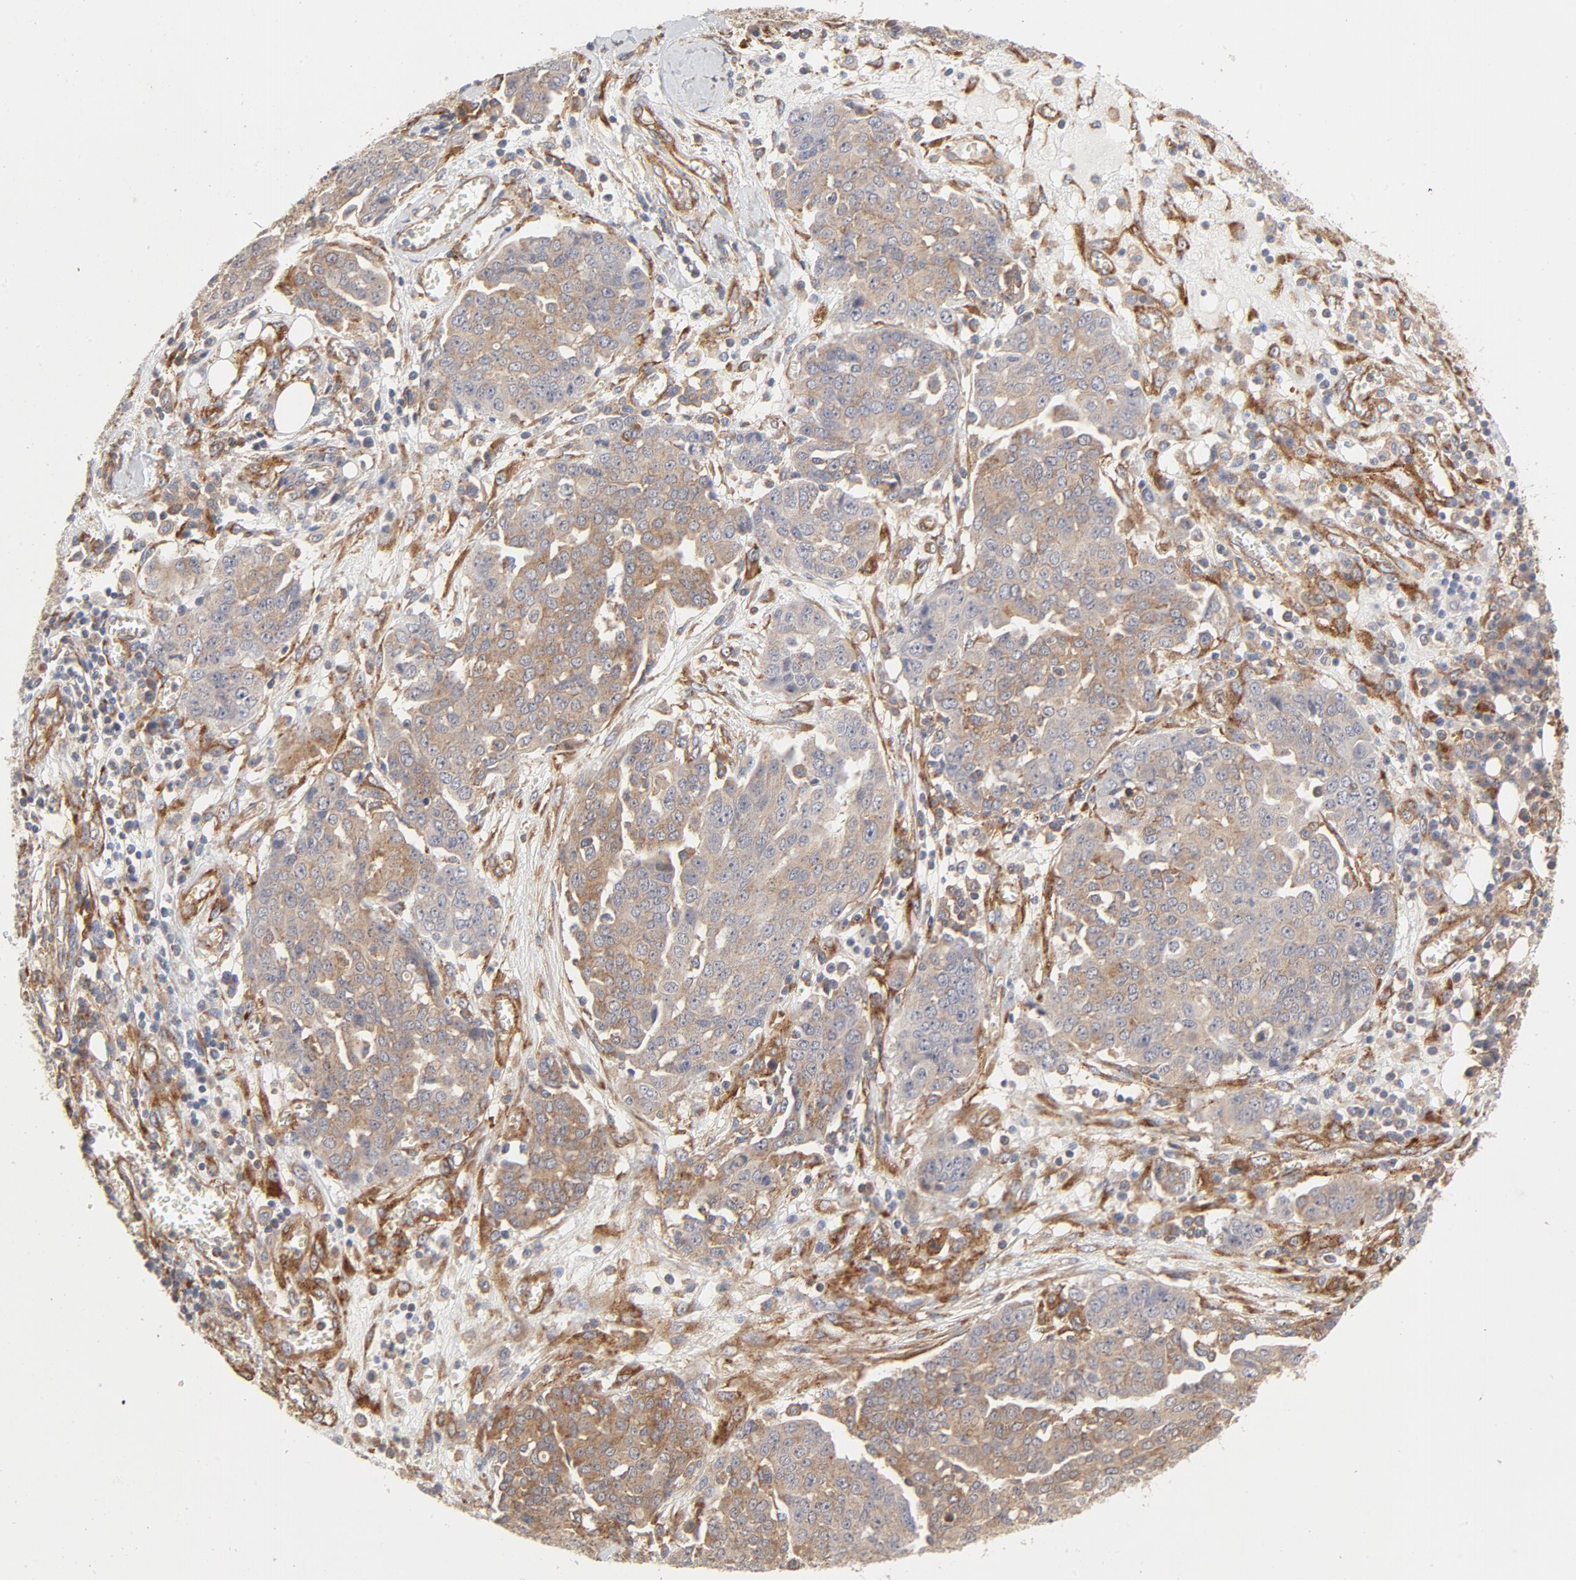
{"staining": {"intensity": "moderate", "quantity": ">75%", "location": "cytoplasmic/membranous"}, "tissue": "ovarian cancer", "cell_type": "Tumor cells", "image_type": "cancer", "snomed": [{"axis": "morphology", "description": "Cystadenocarcinoma, serous, NOS"}, {"axis": "topography", "description": "Soft tissue"}, {"axis": "topography", "description": "Ovary"}], "caption": "This image reveals ovarian cancer stained with IHC to label a protein in brown. The cytoplasmic/membranous of tumor cells show moderate positivity for the protein. Nuclei are counter-stained blue.", "gene": "AP2A1", "patient": {"sex": "female", "age": 57}}